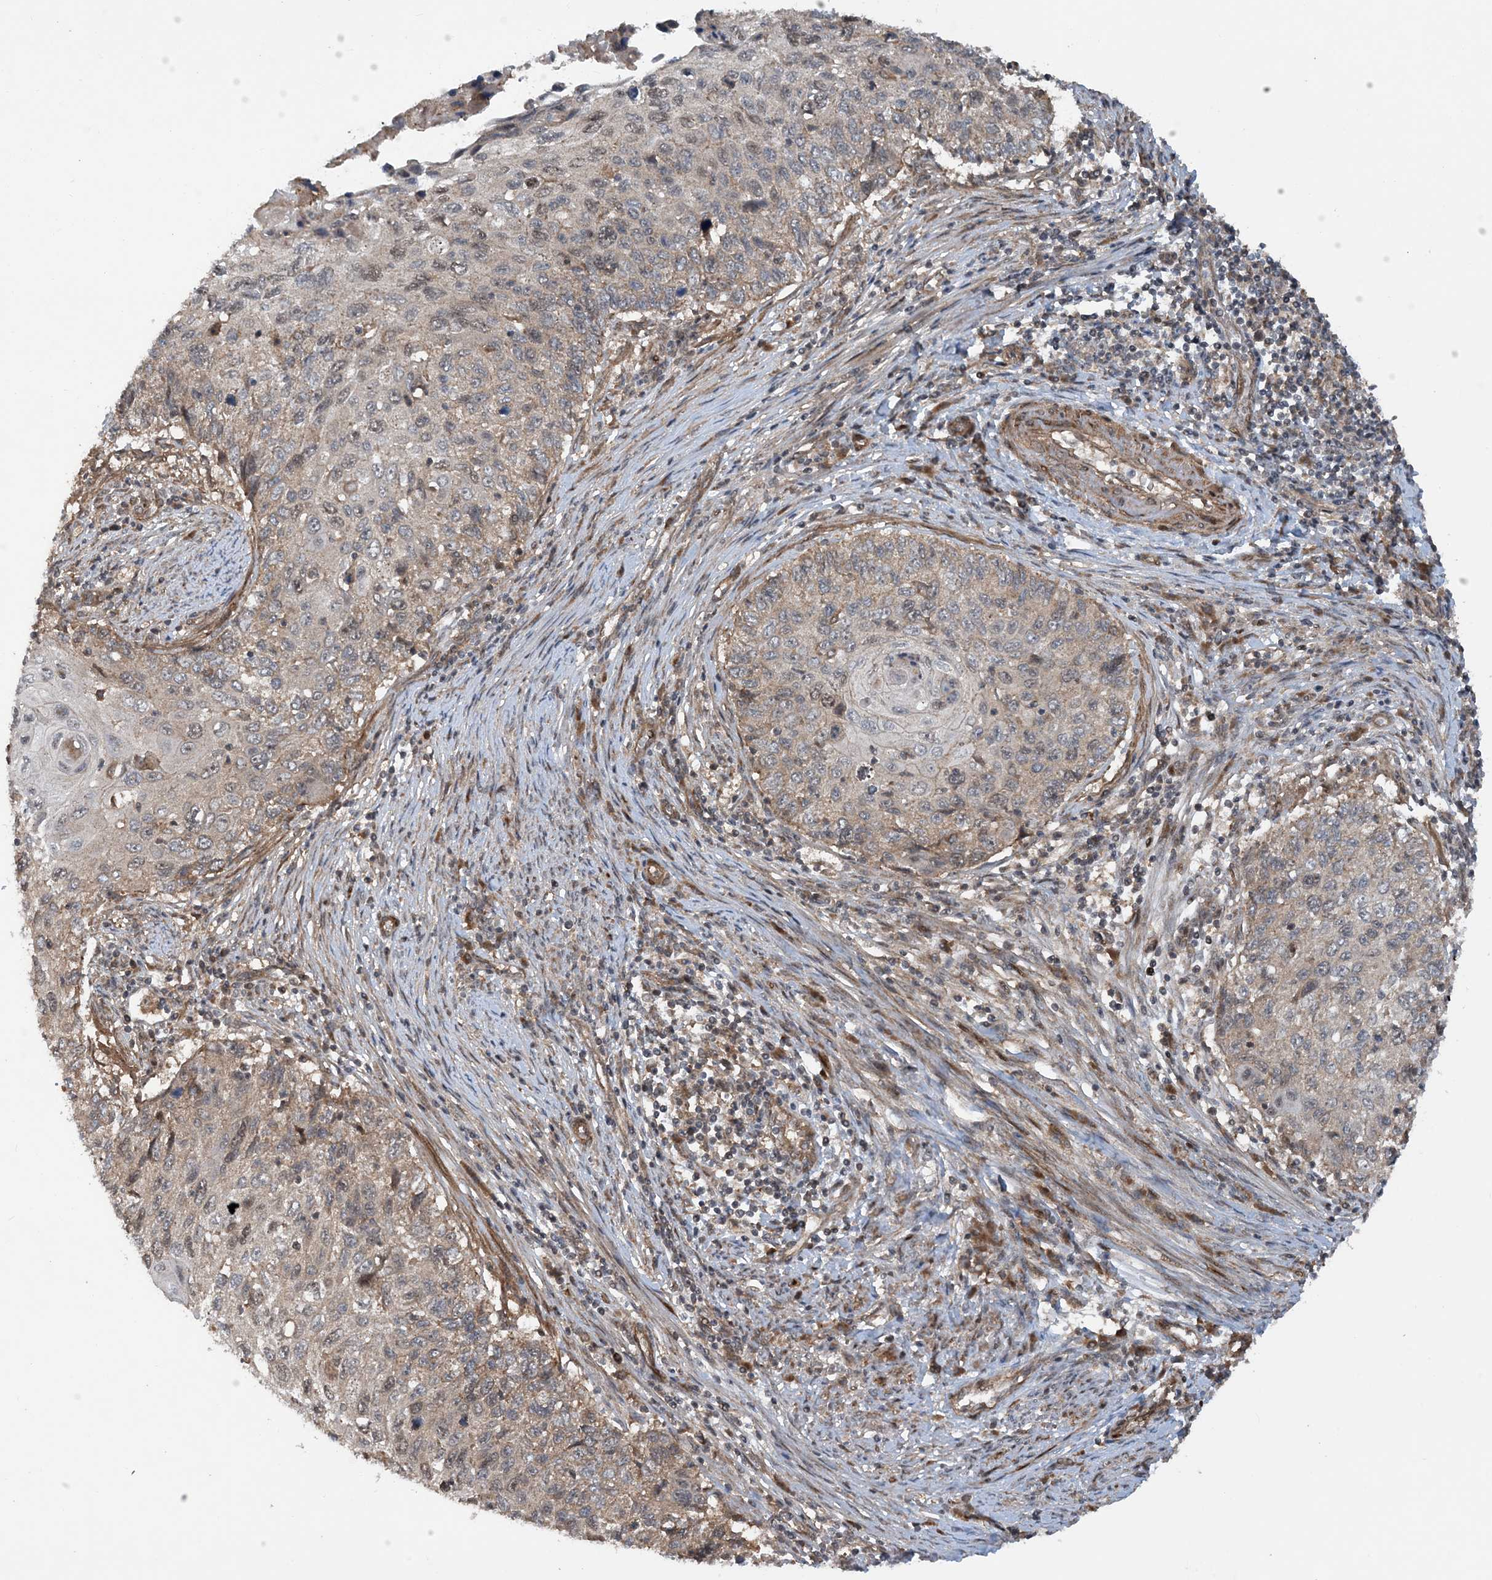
{"staining": {"intensity": "weak", "quantity": "25%-75%", "location": "cytoplasmic/membranous"}, "tissue": "cervical cancer", "cell_type": "Tumor cells", "image_type": "cancer", "snomed": [{"axis": "morphology", "description": "Squamous cell carcinoma, NOS"}, {"axis": "topography", "description": "Cervix"}], "caption": "DAB (3,3'-diaminobenzidine) immunohistochemical staining of cervical squamous cell carcinoma shows weak cytoplasmic/membranous protein expression in about 25%-75% of tumor cells.", "gene": "HEMK1", "patient": {"sex": "female", "age": 70}}